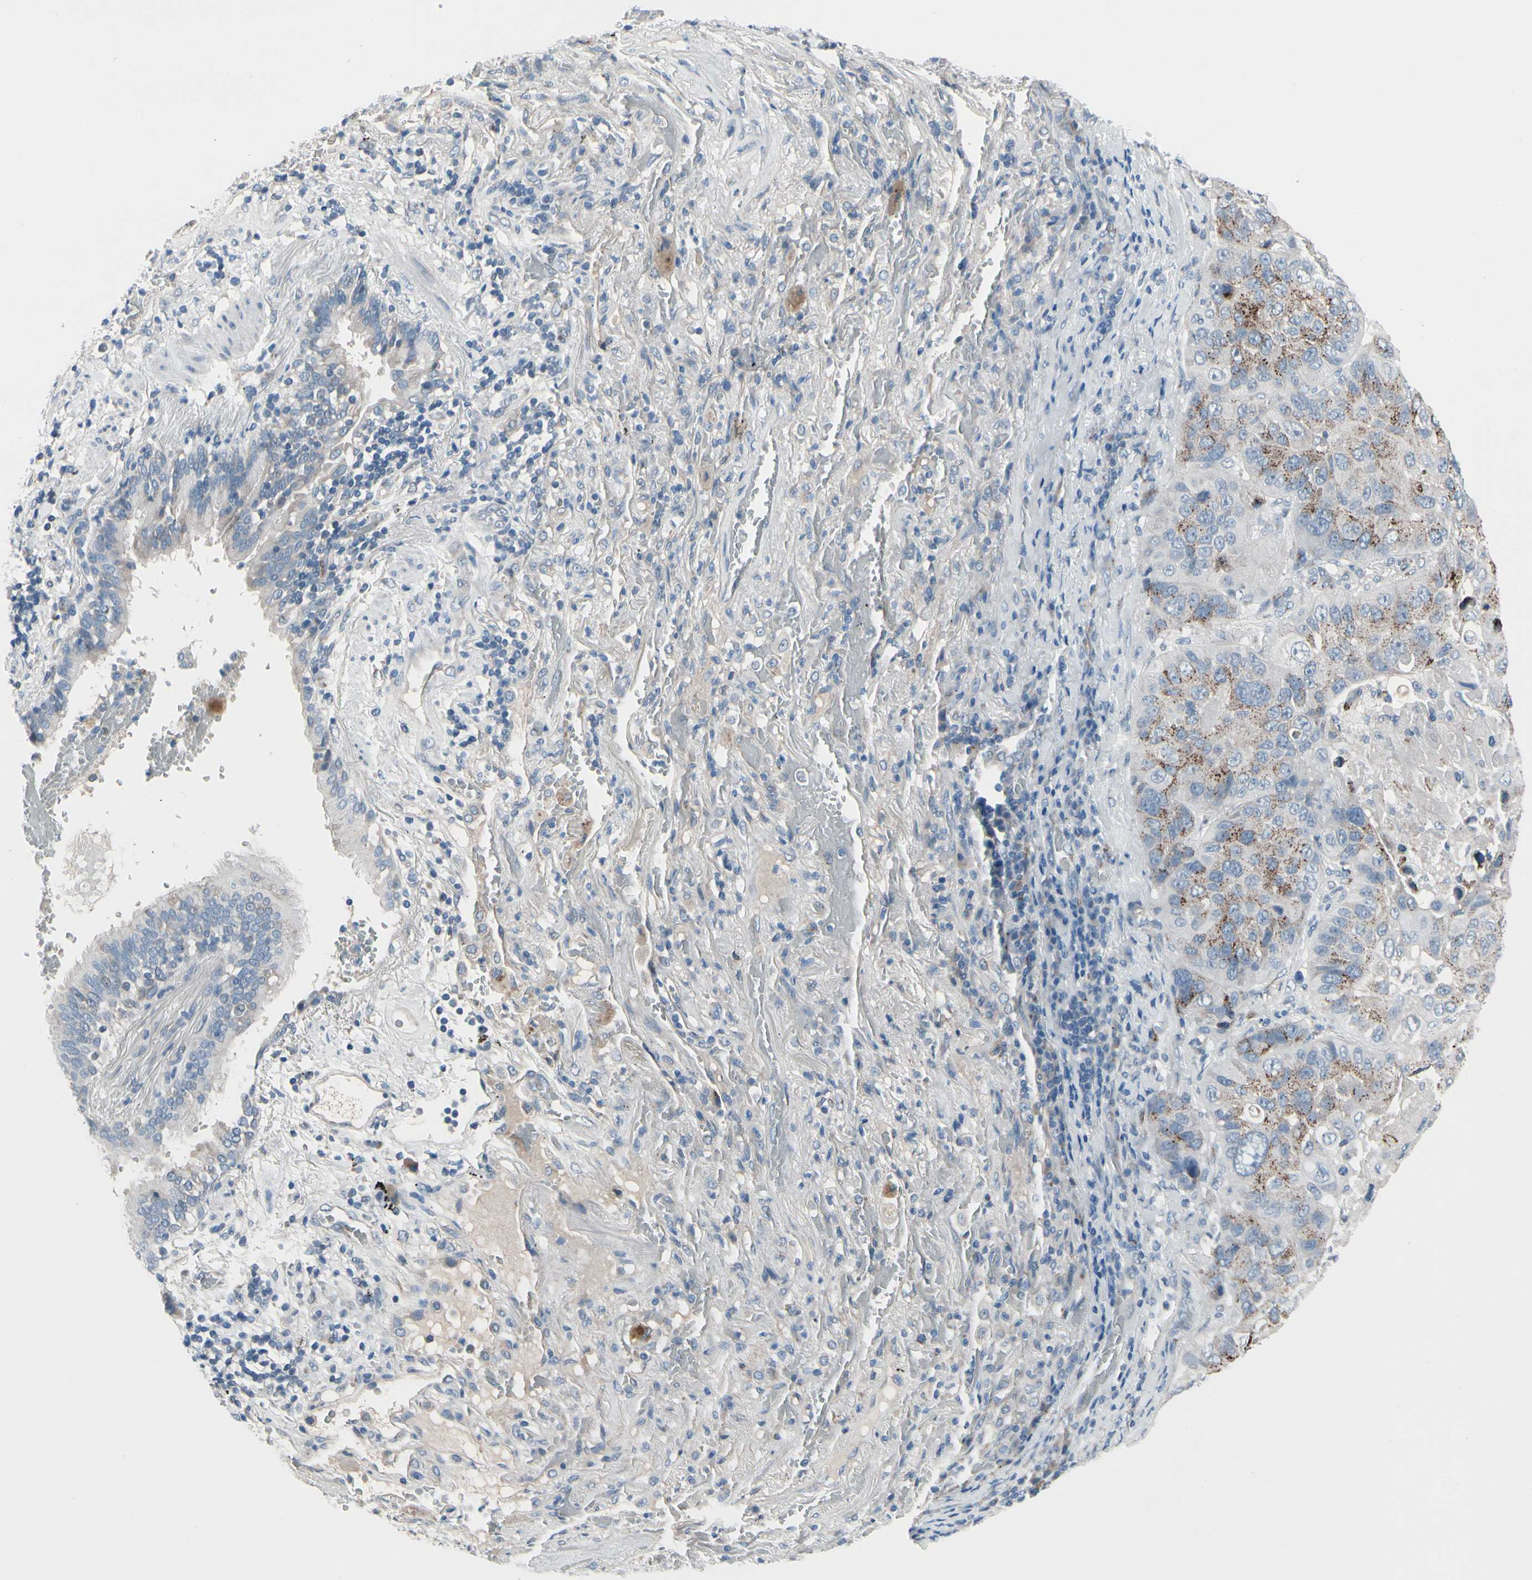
{"staining": {"intensity": "moderate", "quantity": ">75%", "location": "cytoplasmic/membranous"}, "tissue": "lung cancer", "cell_type": "Tumor cells", "image_type": "cancer", "snomed": [{"axis": "morphology", "description": "Squamous cell carcinoma, NOS"}, {"axis": "topography", "description": "Lung"}], "caption": "About >75% of tumor cells in lung squamous cell carcinoma exhibit moderate cytoplasmic/membranous protein expression as visualized by brown immunohistochemical staining.", "gene": "PGR", "patient": {"sex": "male", "age": 57}}